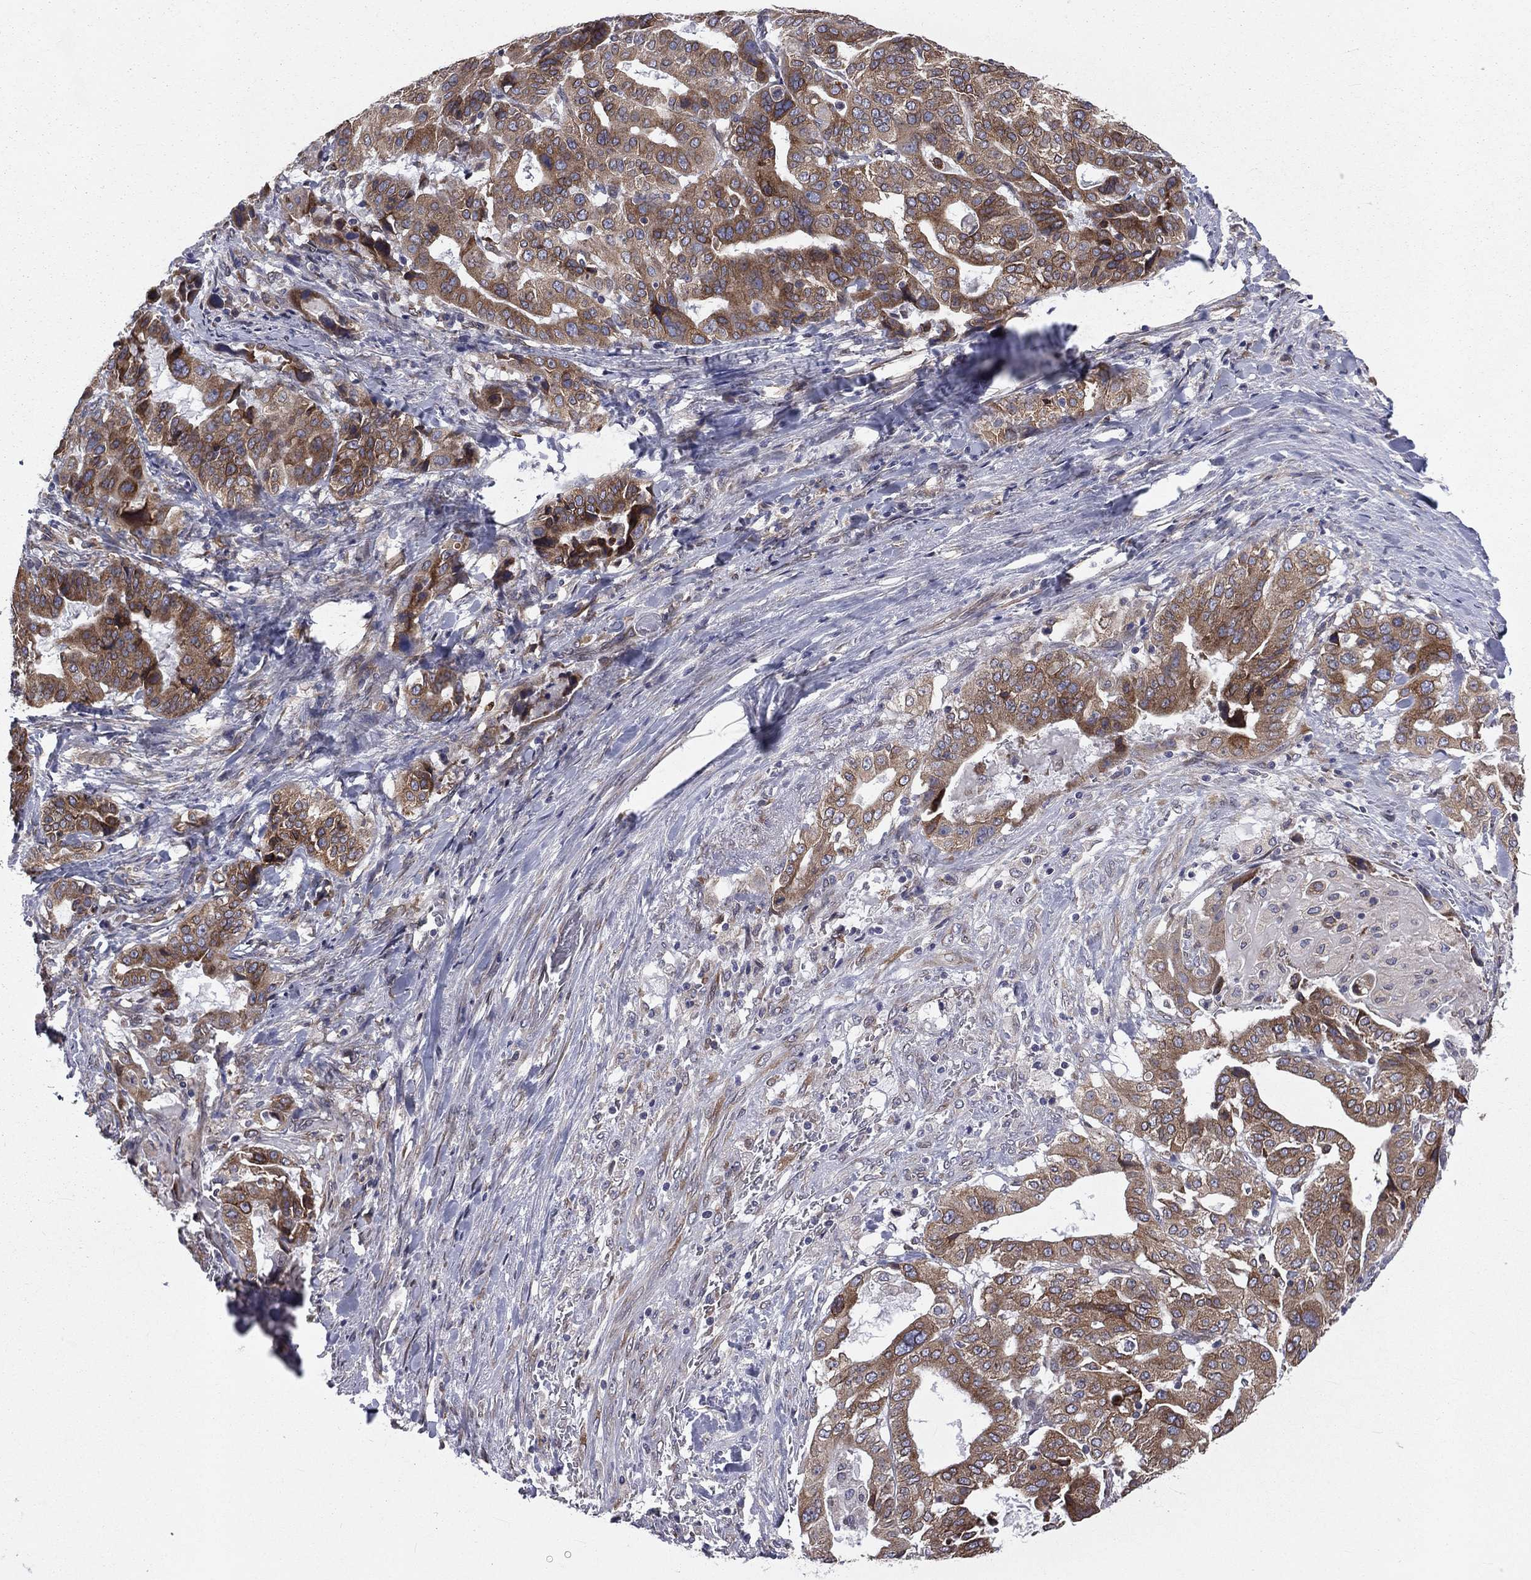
{"staining": {"intensity": "moderate", "quantity": ">75%", "location": "cytoplasmic/membranous"}, "tissue": "stomach cancer", "cell_type": "Tumor cells", "image_type": "cancer", "snomed": [{"axis": "morphology", "description": "Adenocarcinoma, NOS"}, {"axis": "topography", "description": "Stomach"}], "caption": "Stomach cancer was stained to show a protein in brown. There is medium levels of moderate cytoplasmic/membranous staining in about >75% of tumor cells.", "gene": "PGRMC1", "patient": {"sex": "male", "age": 48}}